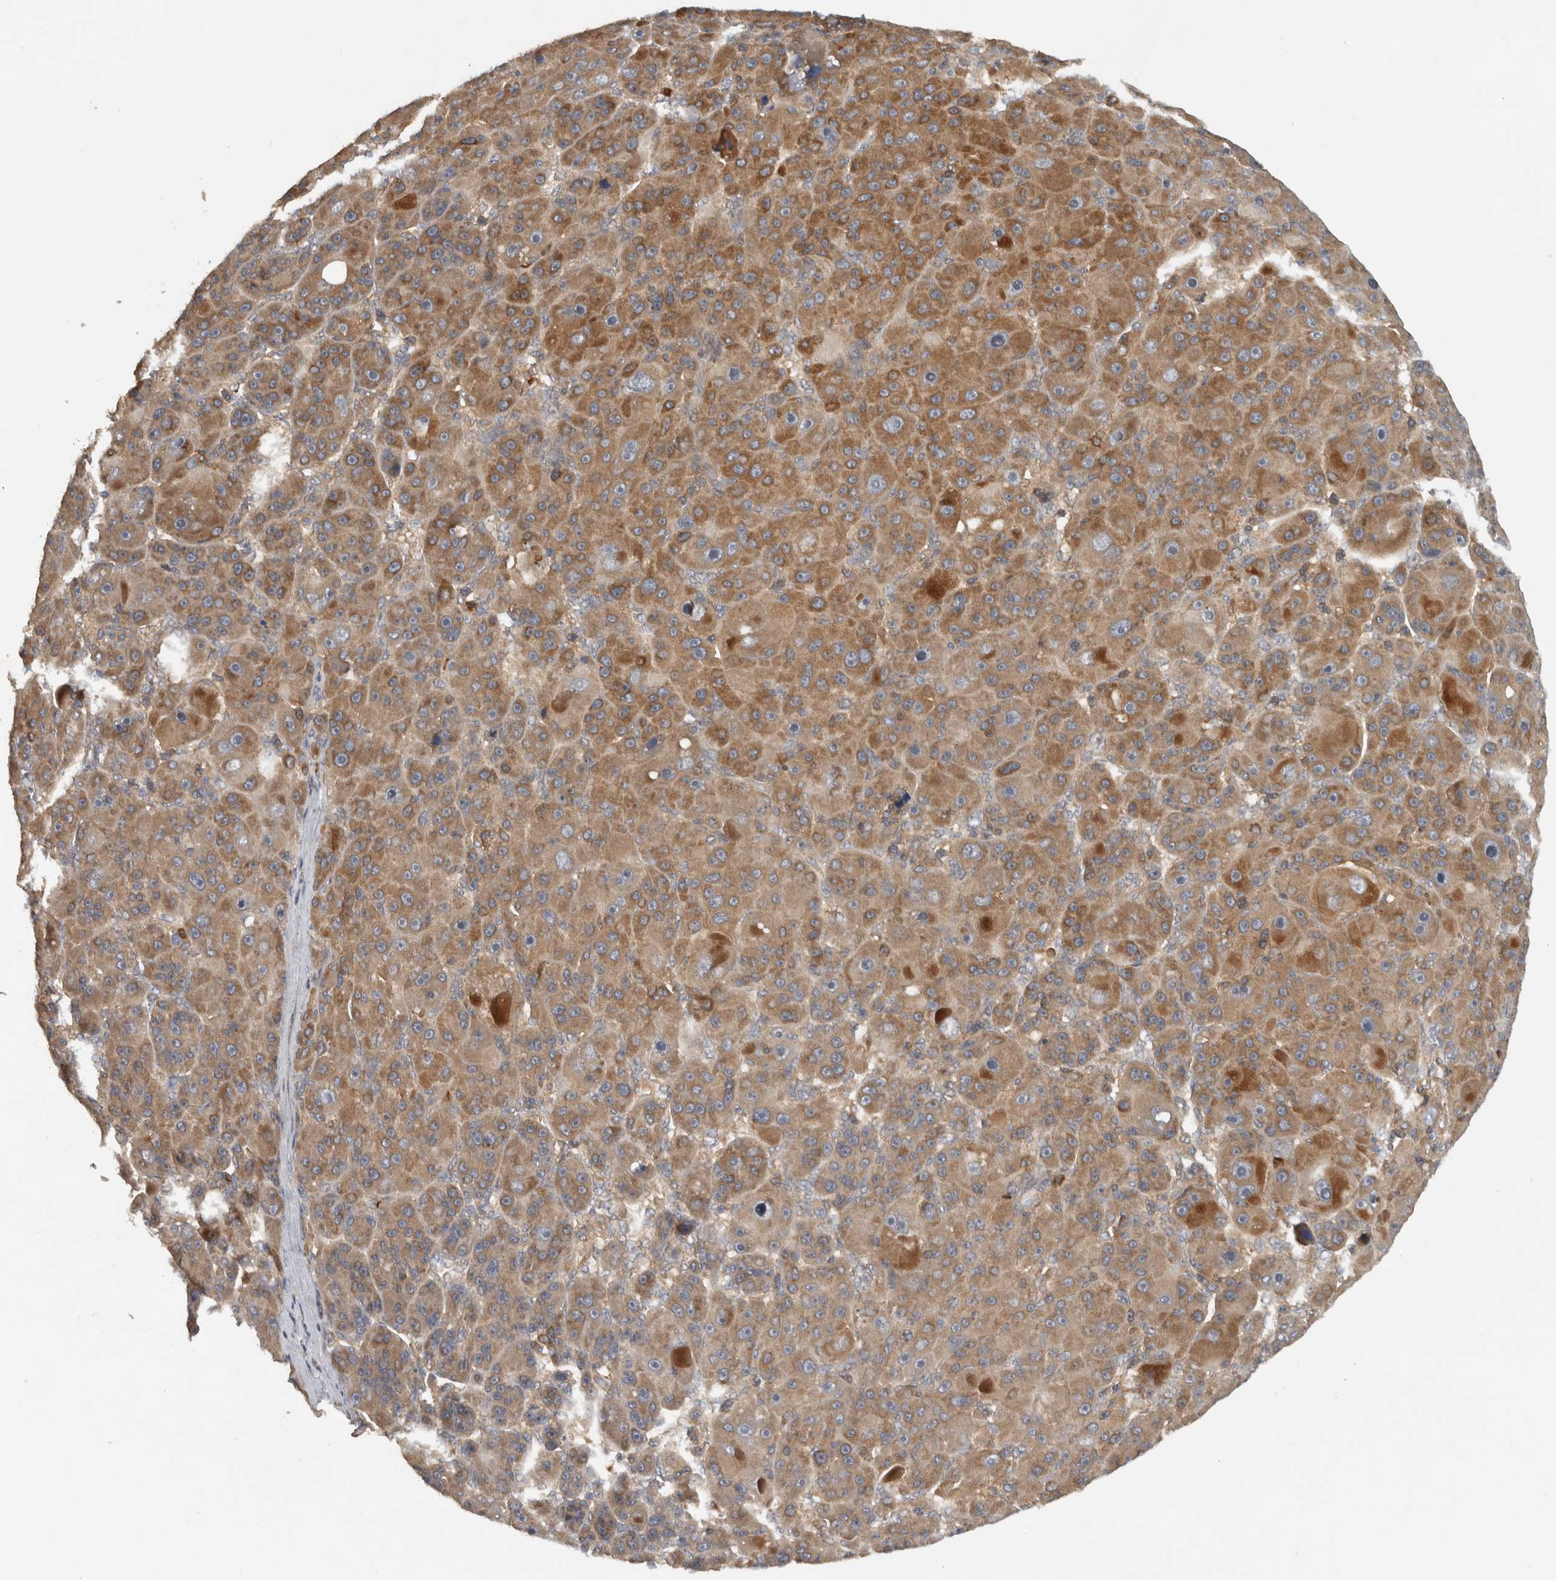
{"staining": {"intensity": "moderate", "quantity": ">75%", "location": "cytoplasmic/membranous"}, "tissue": "liver cancer", "cell_type": "Tumor cells", "image_type": "cancer", "snomed": [{"axis": "morphology", "description": "Carcinoma, Hepatocellular, NOS"}, {"axis": "topography", "description": "Liver"}], "caption": "This micrograph exhibits IHC staining of human liver cancer, with medium moderate cytoplasmic/membranous positivity in about >75% of tumor cells.", "gene": "VEPH1", "patient": {"sex": "male", "age": 76}}